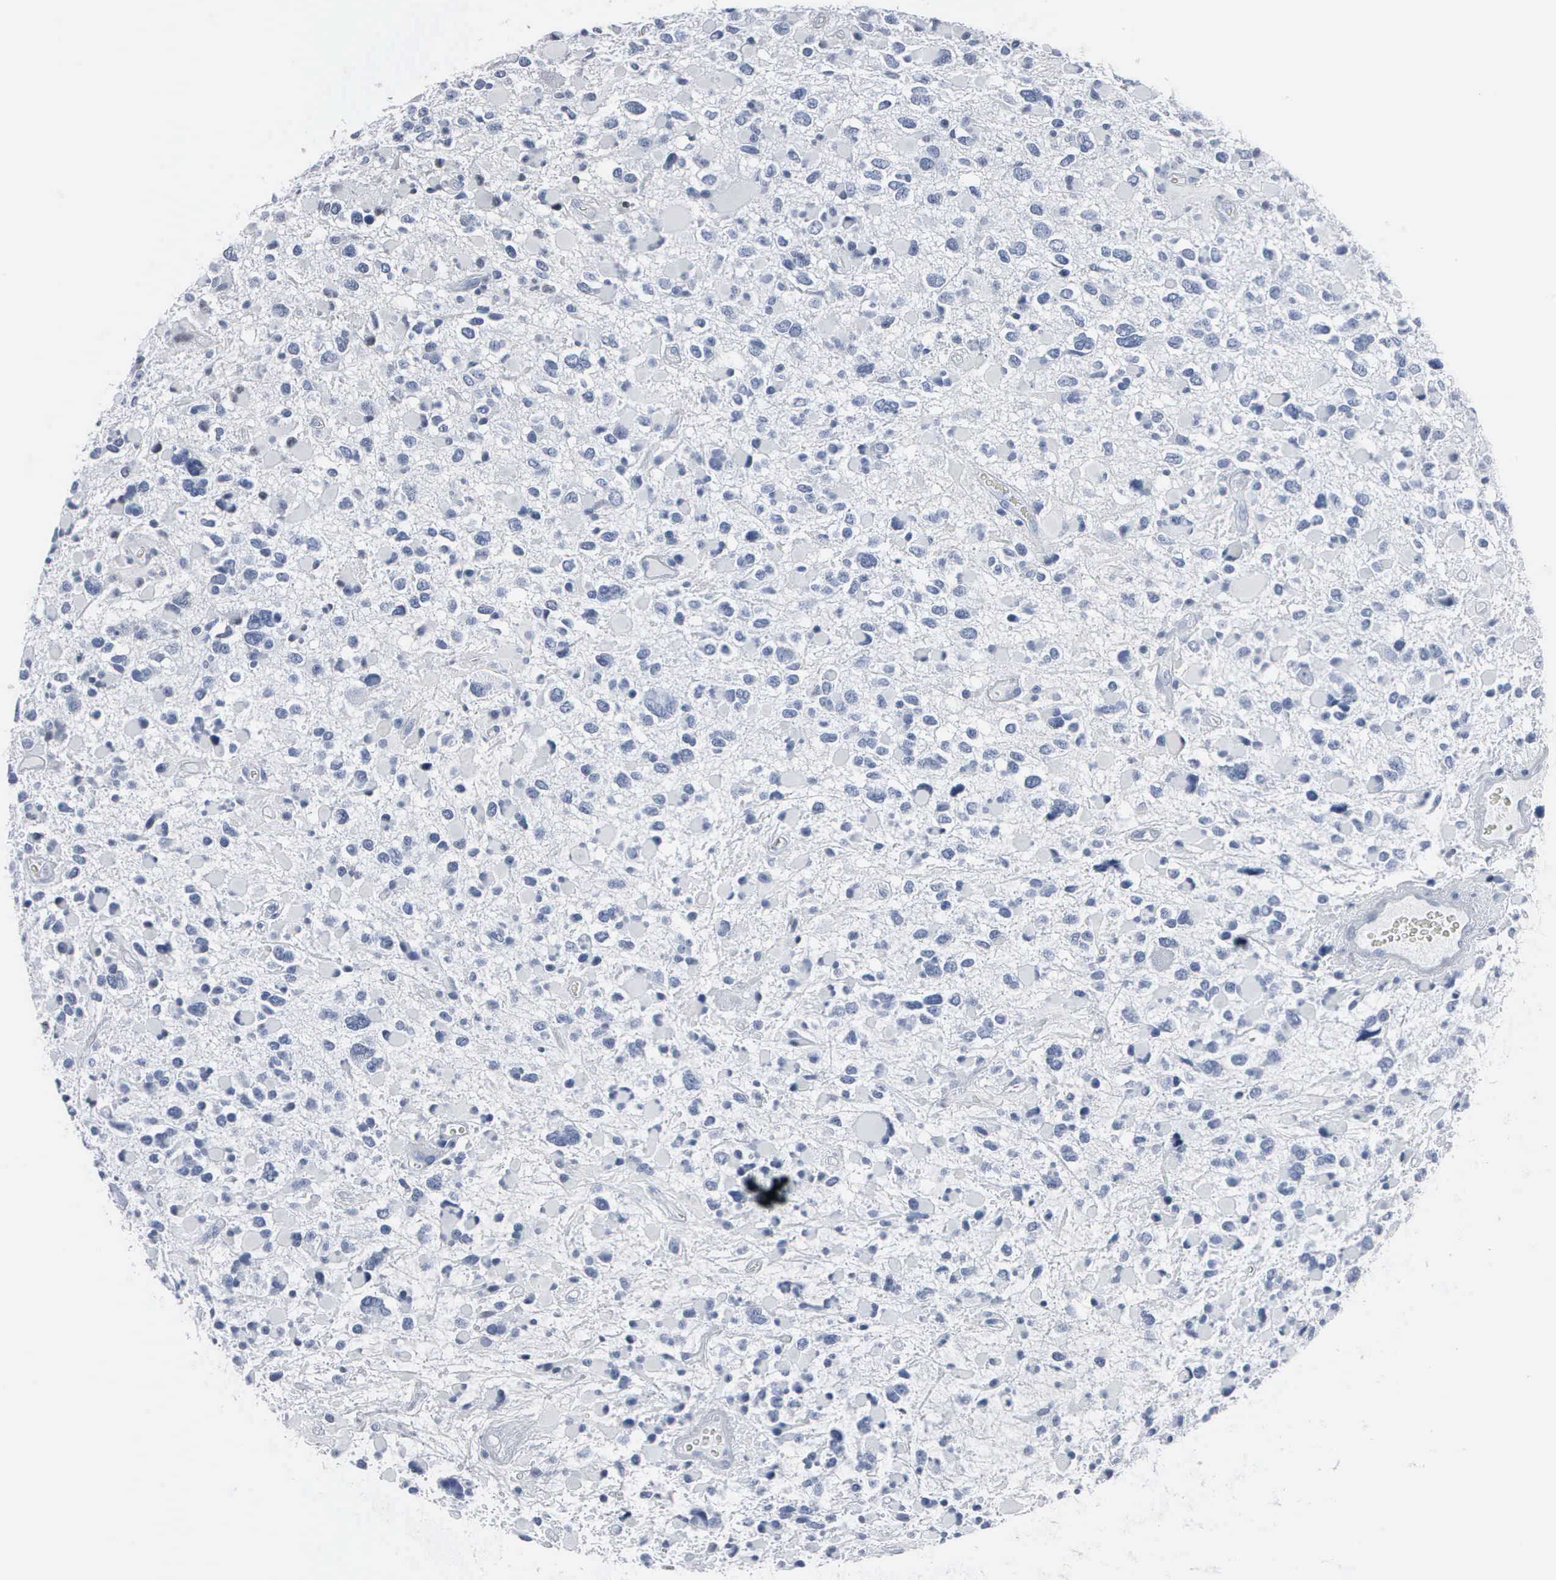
{"staining": {"intensity": "negative", "quantity": "none", "location": "none"}, "tissue": "glioma", "cell_type": "Tumor cells", "image_type": "cancer", "snomed": [{"axis": "morphology", "description": "Glioma, malignant, High grade"}, {"axis": "topography", "description": "Brain"}], "caption": "This is an IHC photomicrograph of human high-grade glioma (malignant). There is no staining in tumor cells.", "gene": "FGF2", "patient": {"sex": "female", "age": 37}}